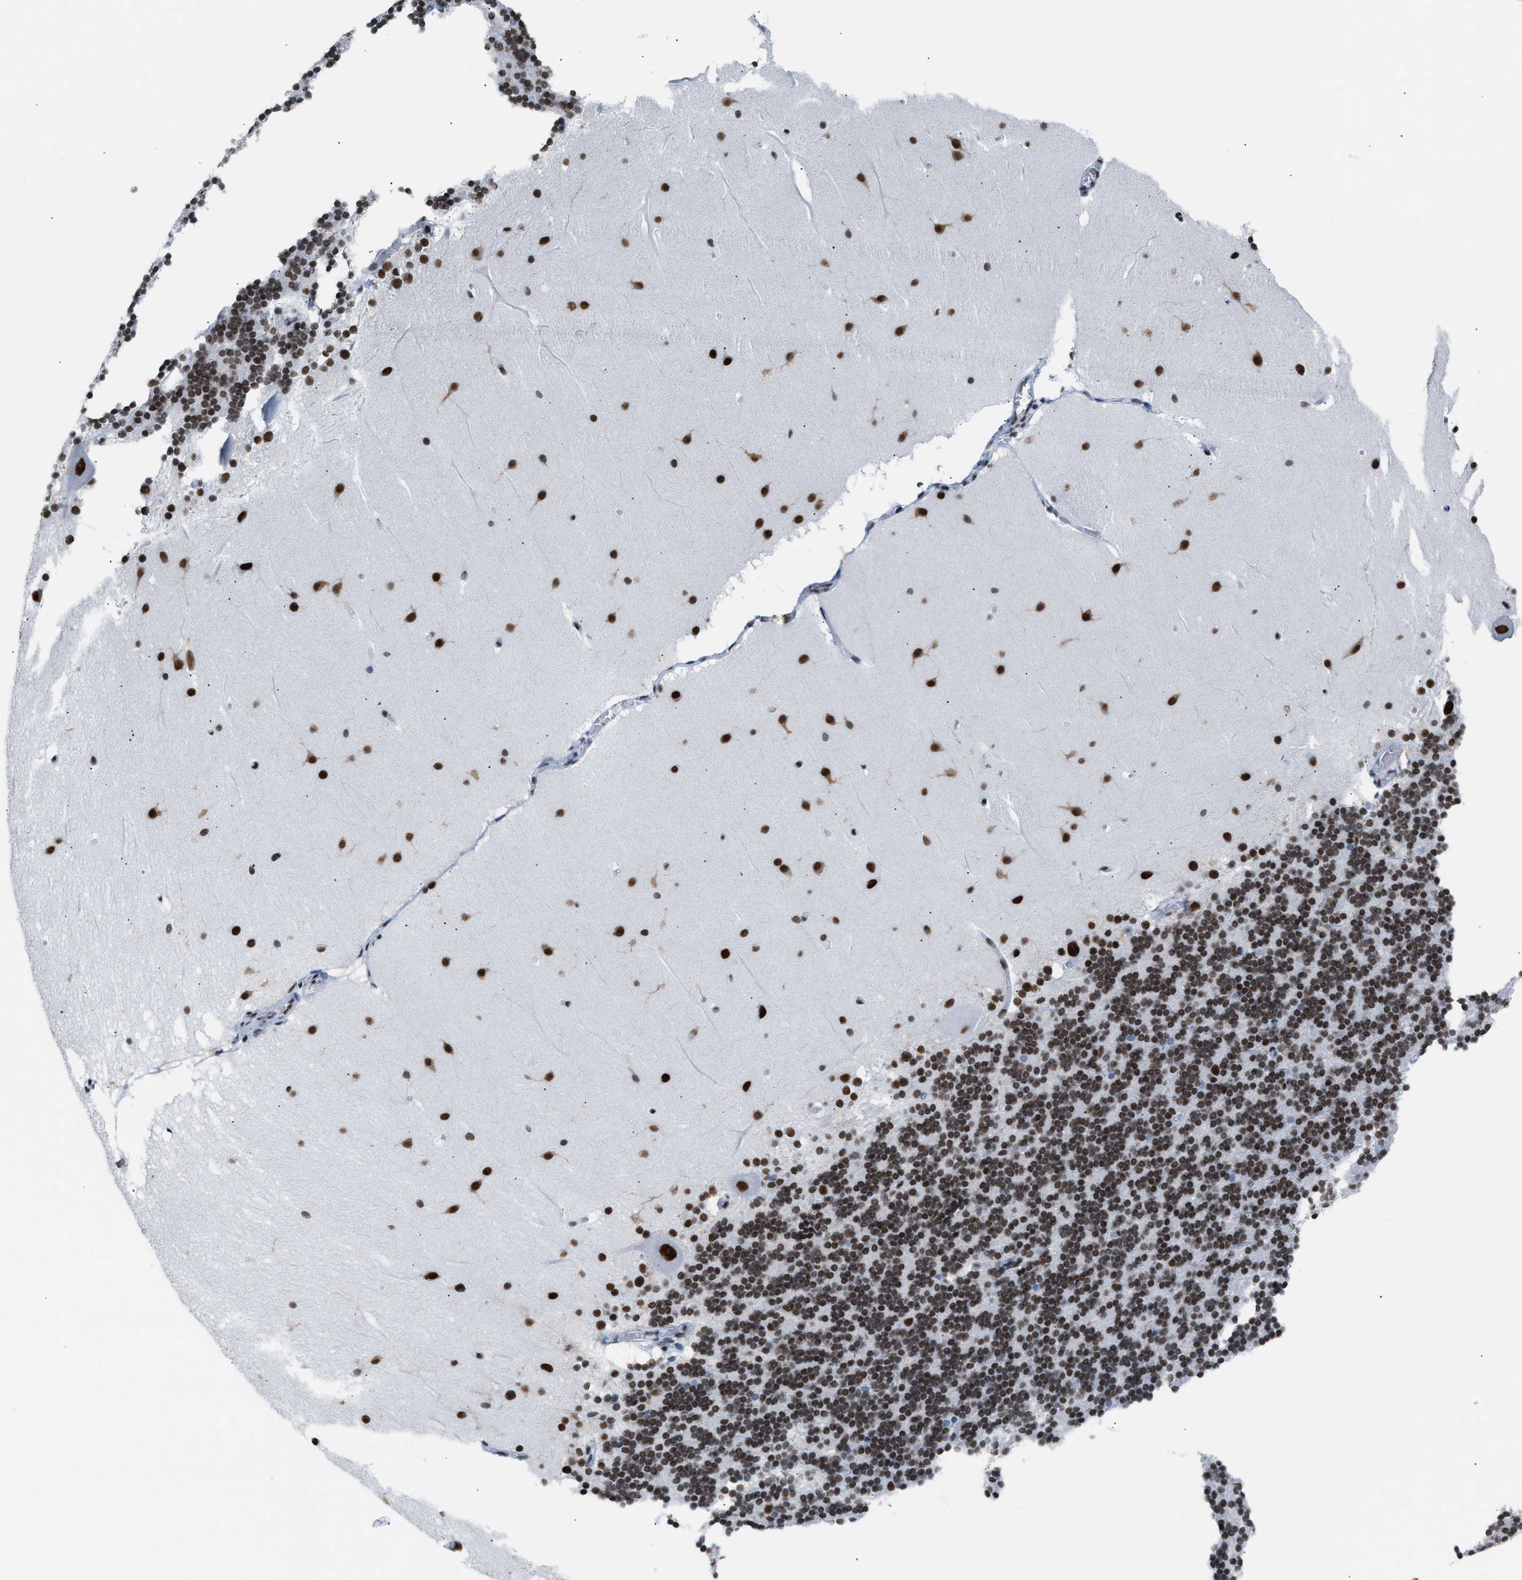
{"staining": {"intensity": "moderate", "quantity": ">75%", "location": "nuclear"}, "tissue": "cerebellum", "cell_type": "Cells in granular layer", "image_type": "normal", "snomed": [{"axis": "morphology", "description": "Normal tissue, NOS"}, {"axis": "topography", "description": "Cerebellum"}], "caption": "Immunohistochemistry (DAB) staining of normal cerebellum displays moderate nuclear protein positivity in approximately >75% of cells in granular layer.", "gene": "CCAR2", "patient": {"sex": "female", "age": 19}}